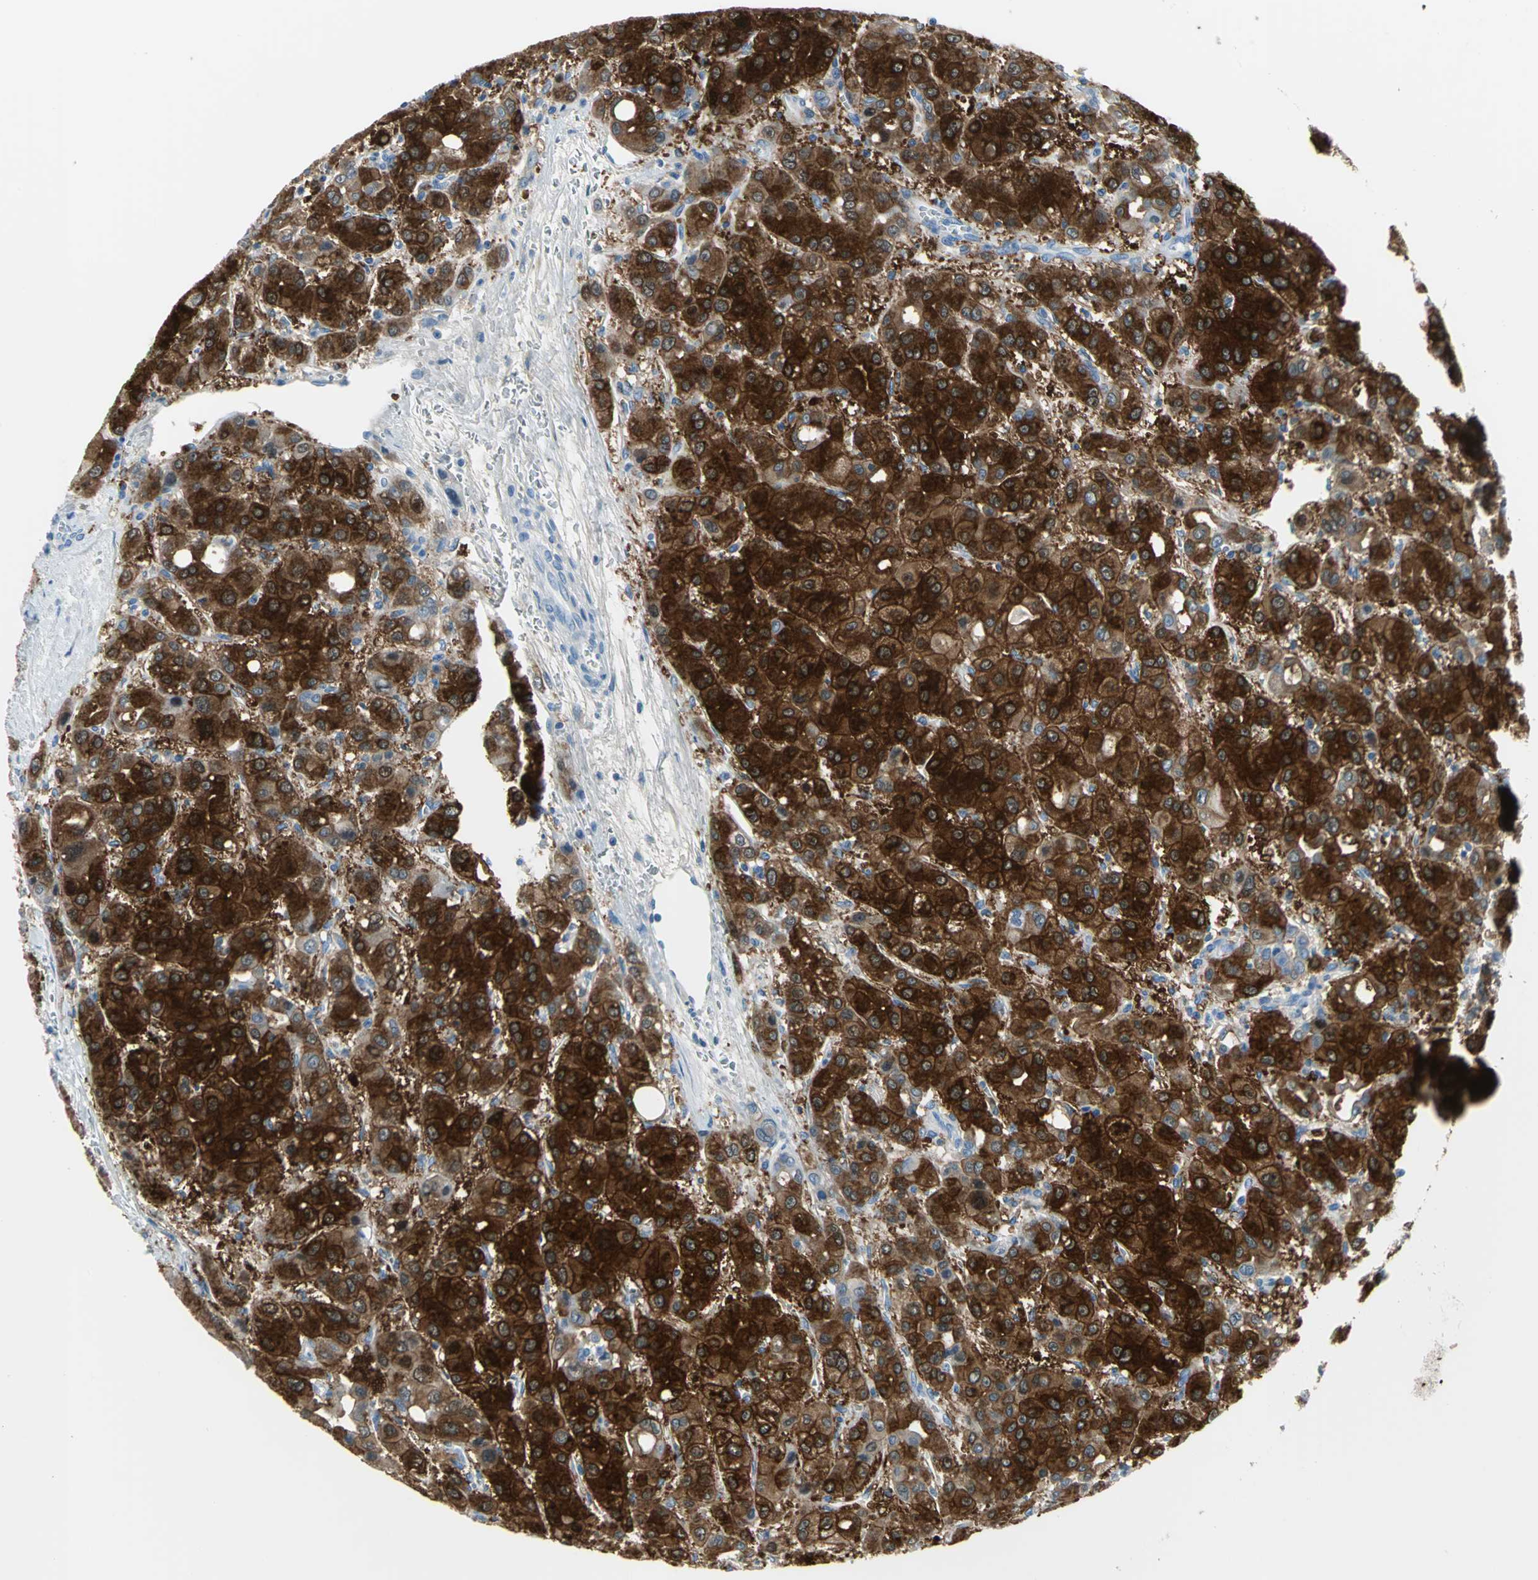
{"staining": {"intensity": "strong", "quantity": ">75%", "location": "cytoplasmic/membranous"}, "tissue": "liver cancer", "cell_type": "Tumor cells", "image_type": "cancer", "snomed": [{"axis": "morphology", "description": "Carcinoma, Hepatocellular, NOS"}, {"axis": "topography", "description": "Liver"}], "caption": "A high amount of strong cytoplasmic/membranous positivity is appreciated in approximately >75% of tumor cells in liver cancer tissue.", "gene": "PKLR", "patient": {"sex": "male", "age": 55}}